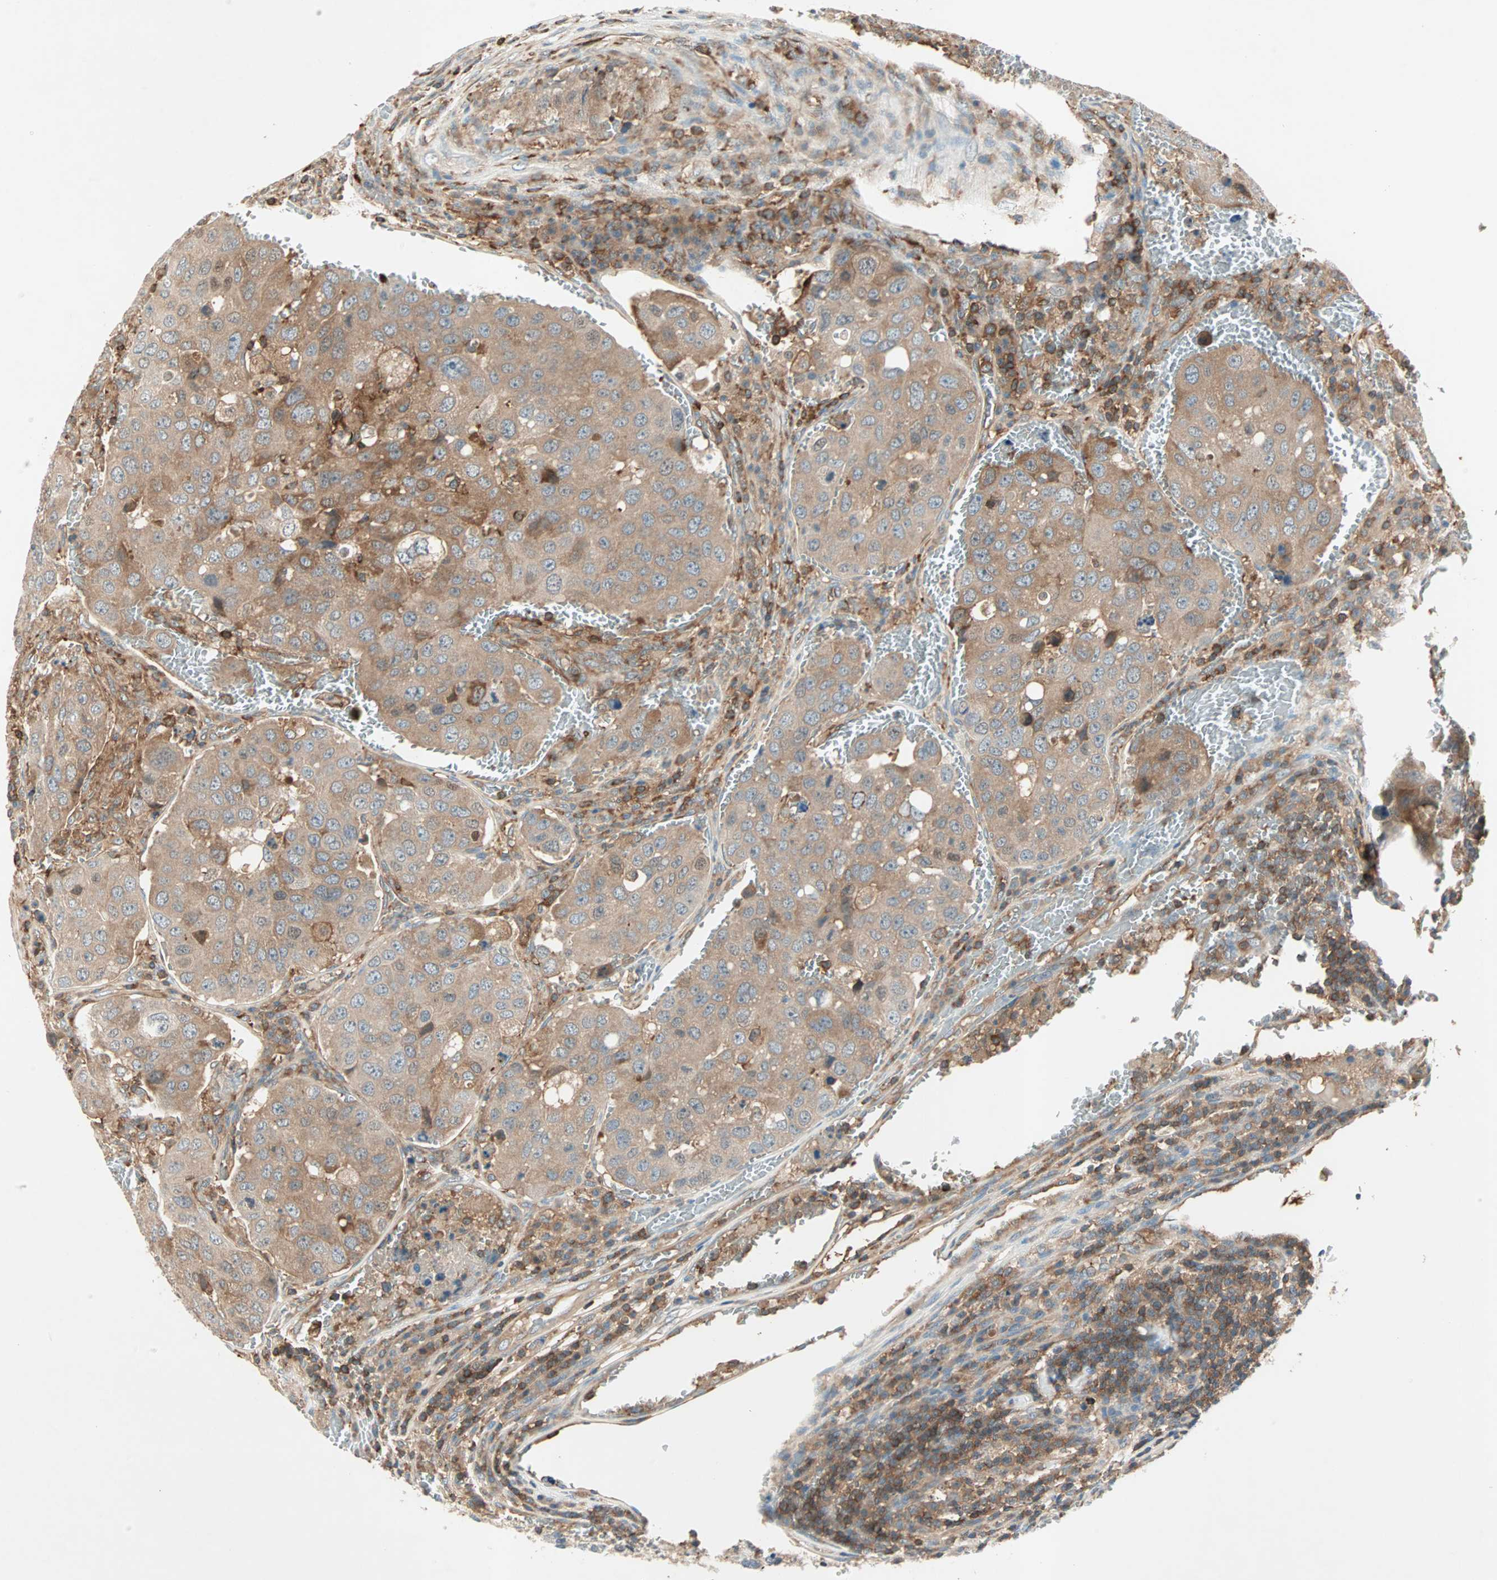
{"staining": {"intensity": "moderate", "quantity": ">75%", "location": "cytoplasmic/membranous"}, "tissue": "urothelial cancer", "cell_type": "Tumor cells", "image_type": "cancer", "snomed": [{"axis": "morphology", "description": "Urothelial carcinoma, High grade"}, {"axis": "topography", "description": "Lymph node"}, {"axis": "topography", "description": "Urinary bladder"}], "caption": "Immunohistochemistry image of neoplastic tissue: high-grade urothelial carcinoma stained using immunohistochemistry reveals medium levels of moderate protein expression localized specifically in the cytoplasmic/membranous of tumor cells, appearing as a cytoplasmic/membranous brown color.", "gene": "TEC", "patient": {"sex": "male", "age": 51}}